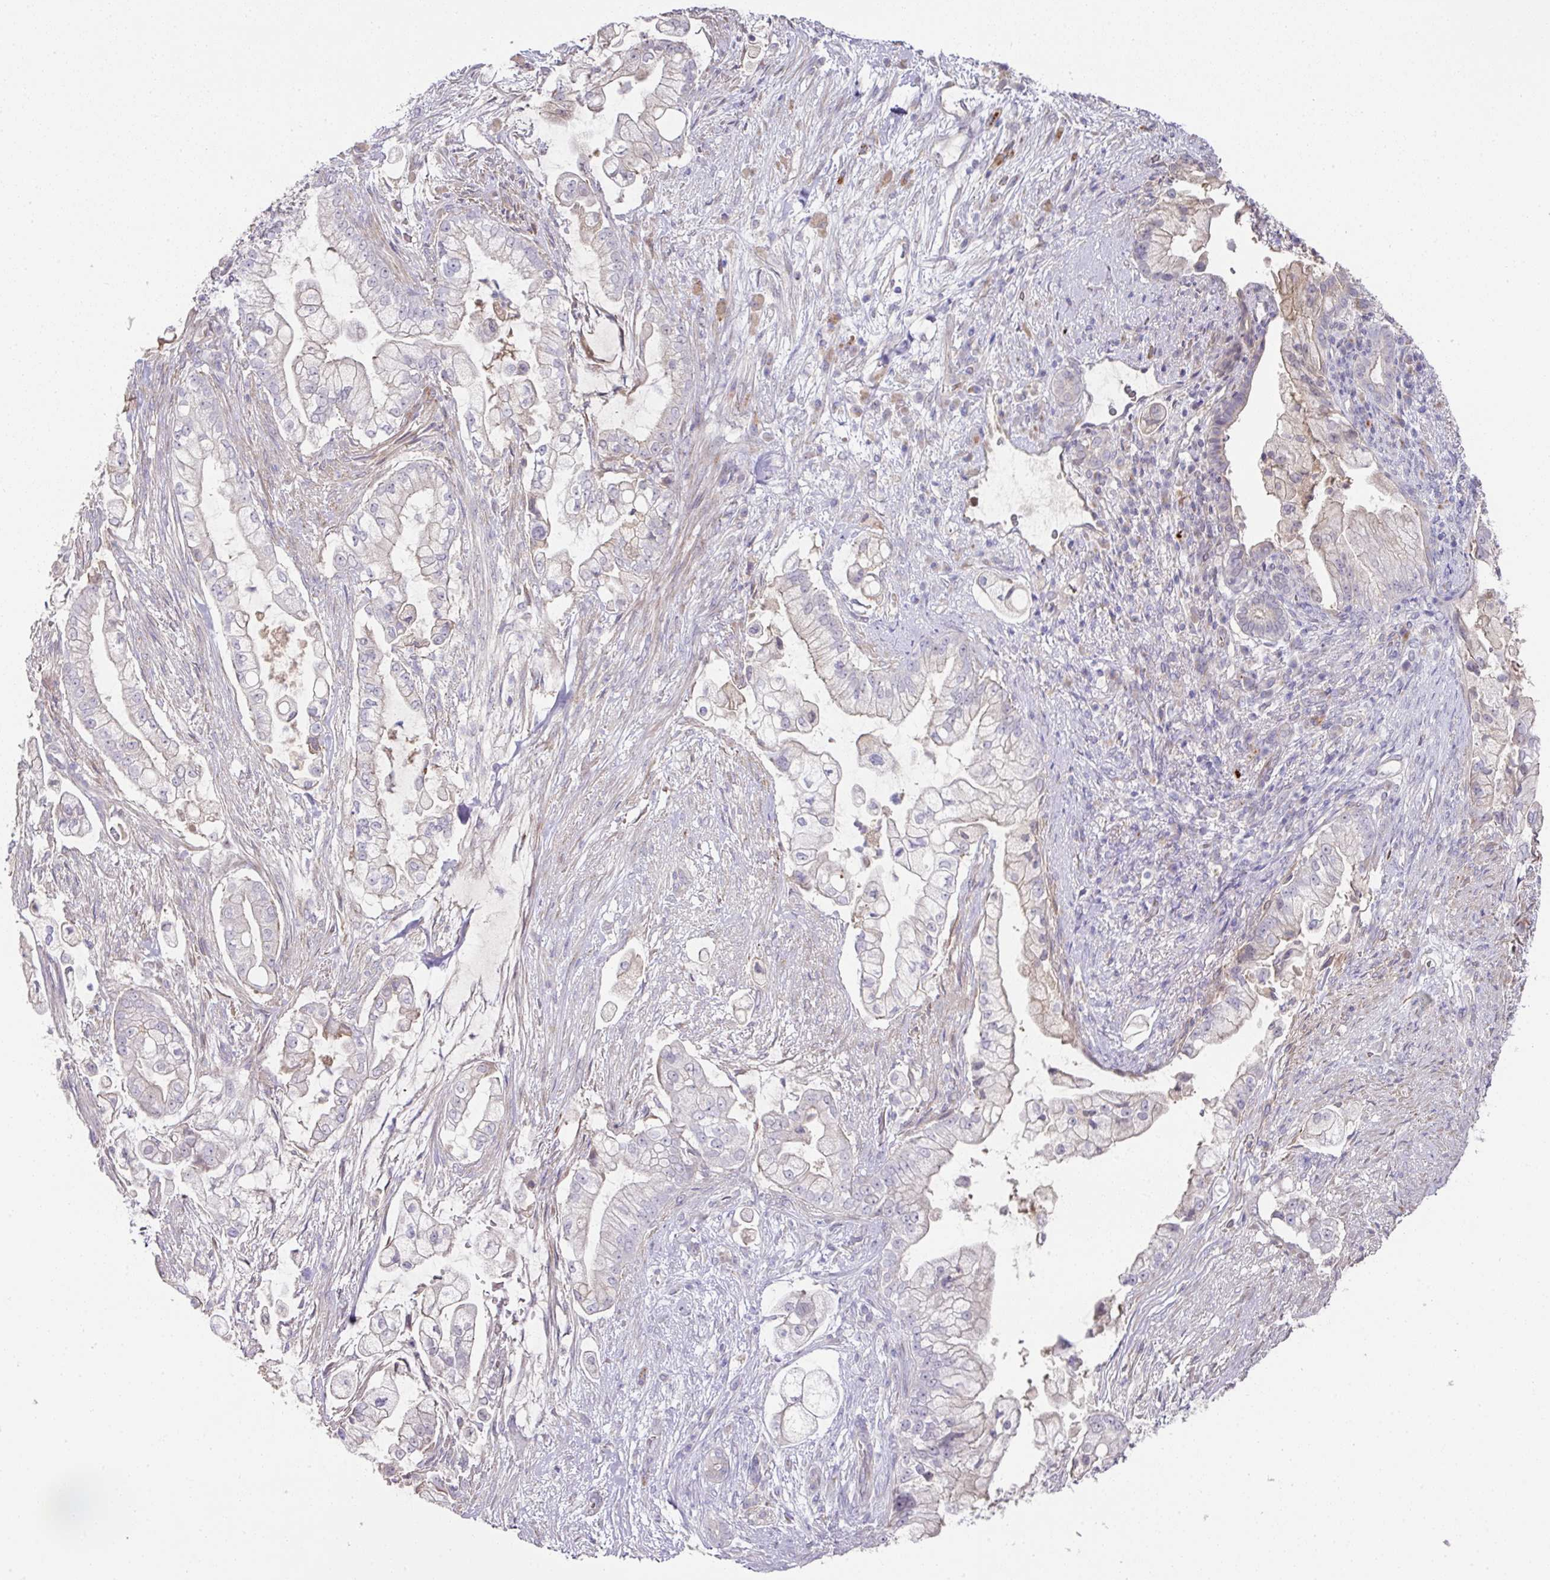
{"staining": {"intensity": "weak", "quantity": "<25%", "location": "cytoplasmic/membranous"}, "tissue": "pancreatic cancer", "cell_type": "Tumor cells", "image_type": "cancer", "snomed": [{"axis": "morphology", "description": "Adenocarcinoma, NOS"}, {"axis": "topography", "description": "Pancreas"}], "caption": "Immunohistochemical staining of human pancreatic cancer (adenocarcinoma) reveals no significant positivity in tumor cells. (DAB (3,3'-diaminobenzidine) IHC visualized using brightfield microscopy, high magnification).", "gene": "TARM1", "patient": {"sex": "female", "age": 69}}